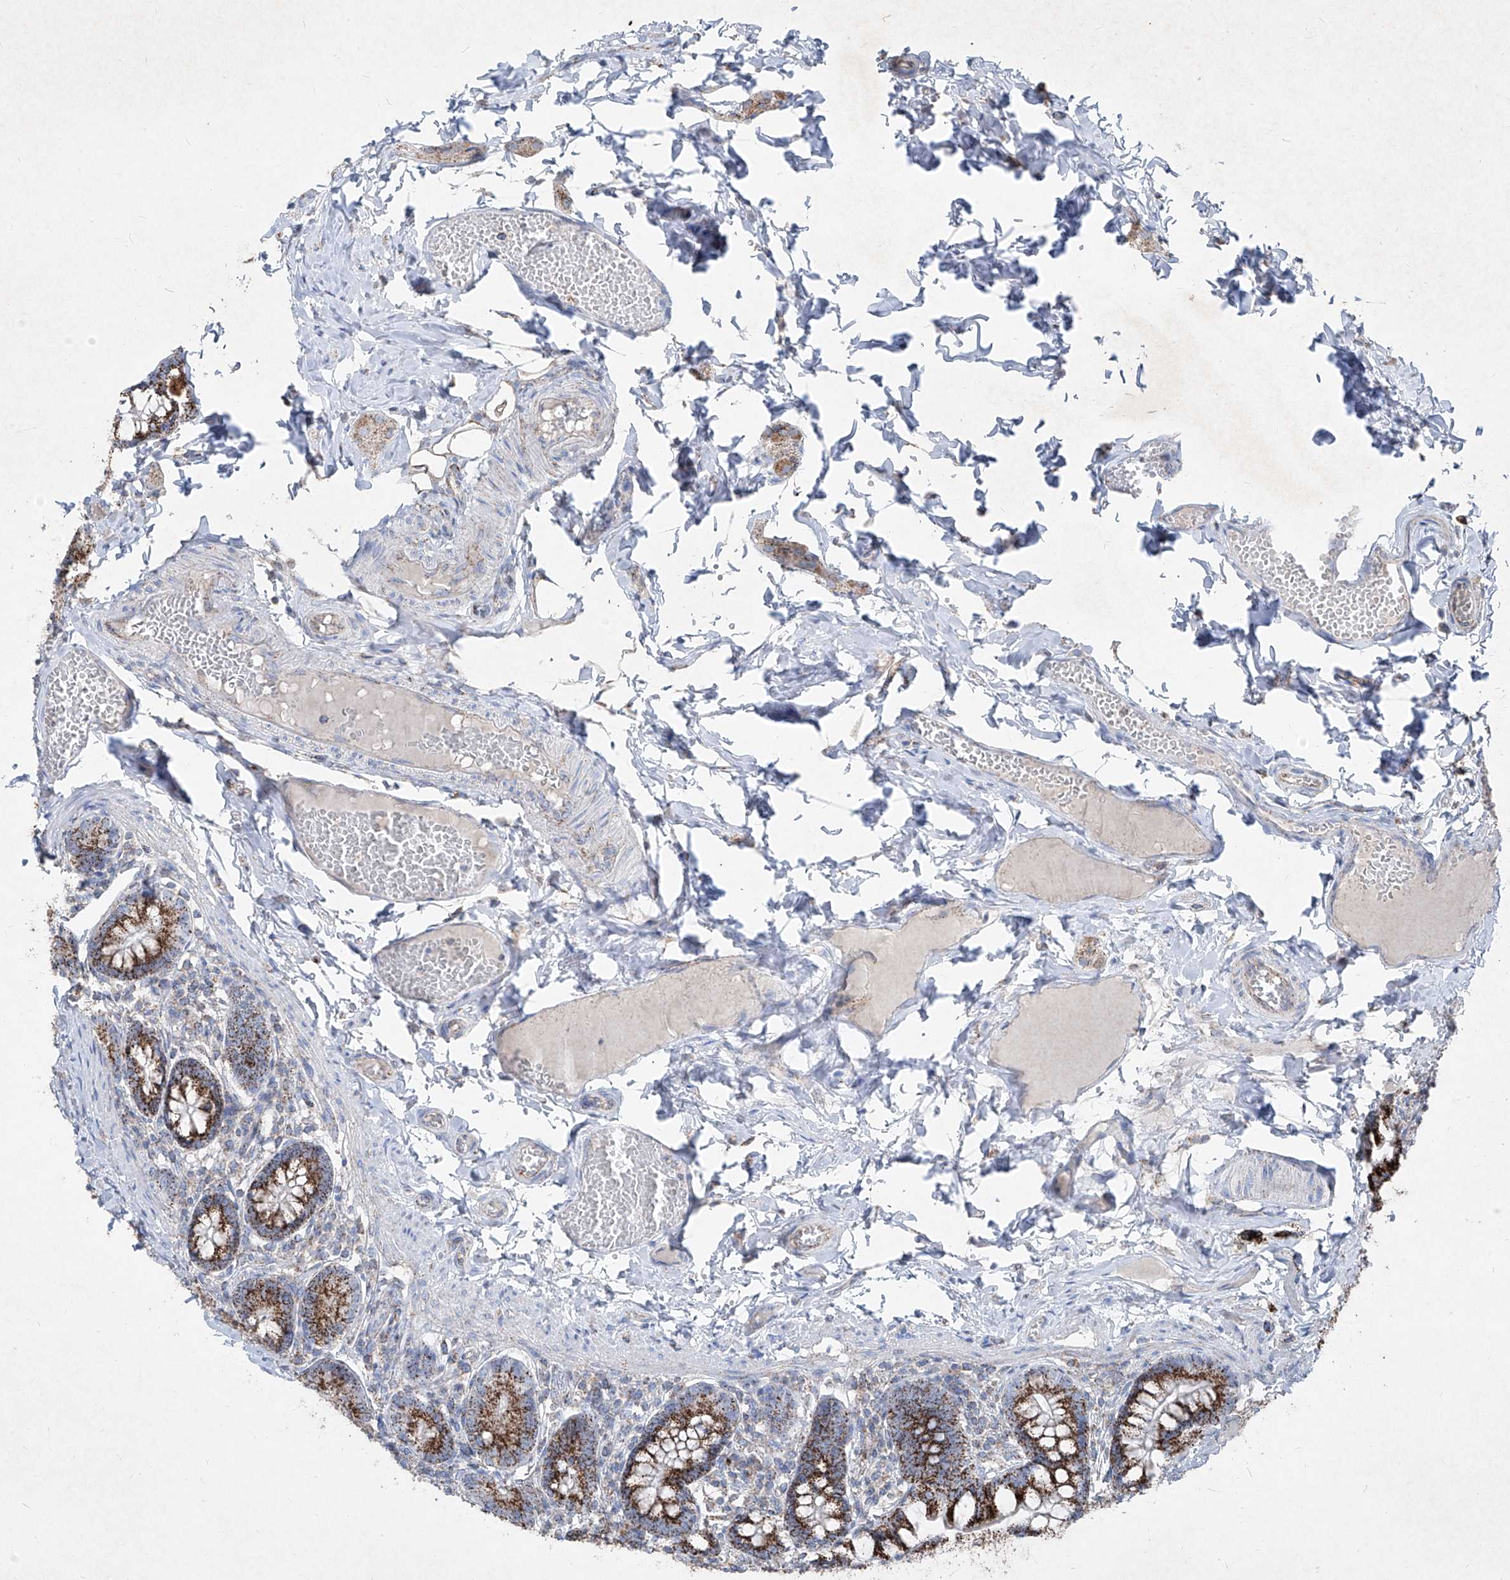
{"staining": {"intensity": "strong", "quantity": ">75%", "location": "cytoplasmic/membranous"}, "tissue": "small intestine", "cell_type": "Glandular cells", "image_type": "normal", "snomed": [{"axis": "morphology", "description": "Normal tissue, NOS"}, {"axis": "topography", "description": "Small intestine"}], "caption": "Immunohistochemistry micrograph of unremarkable human small intestine stained for a protein (brown), which reveals high levels of strong cytoplasmic/membranous positivity in approximately >75% of glandular cells.", "gene": "ABCD3", "patient": {"sex": "male", "age": 7}}